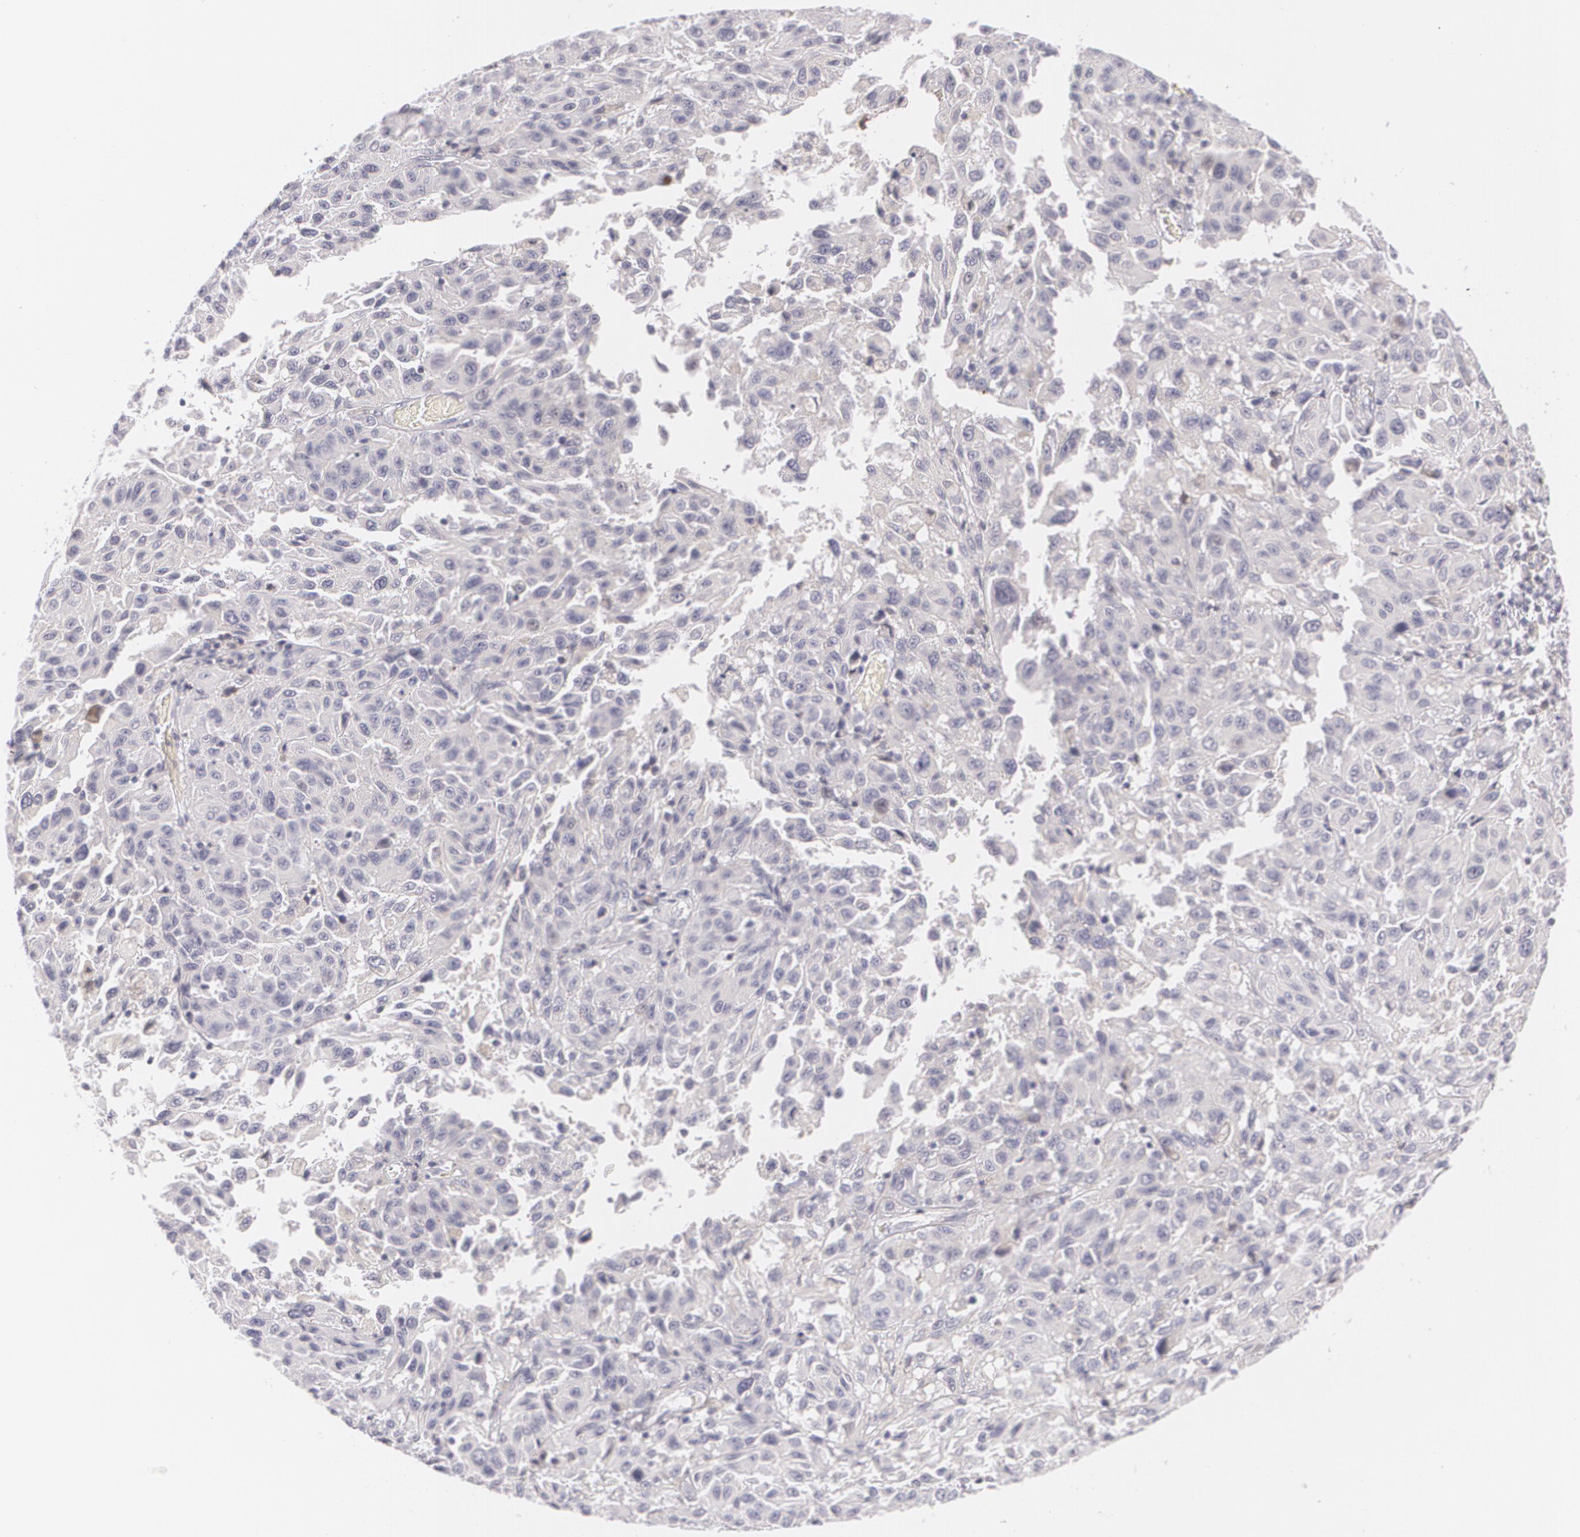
{"staining": {"intensity": "negative", "quantity": "none", "location": "none"}, "tissue": "melanoma", "cell_type": "Tumor cells", "image_type": "cancer", "snomed": [{"axis": "morphology", "description": "Malignant melanoma, NOS"}, {"axis": "topography", "description": "Skin"}], "caption": "A histopathology image of malignant melanoma stained for a protein demonstrates no brown staining in tumor cells. Brightfield microscopy of immunohistochemistry stained with DAB (brown) and hematoxylin (blue), captured at high magnification.", "gene": "FAM181A", "patient": {"sex": "female", "age": 77}}